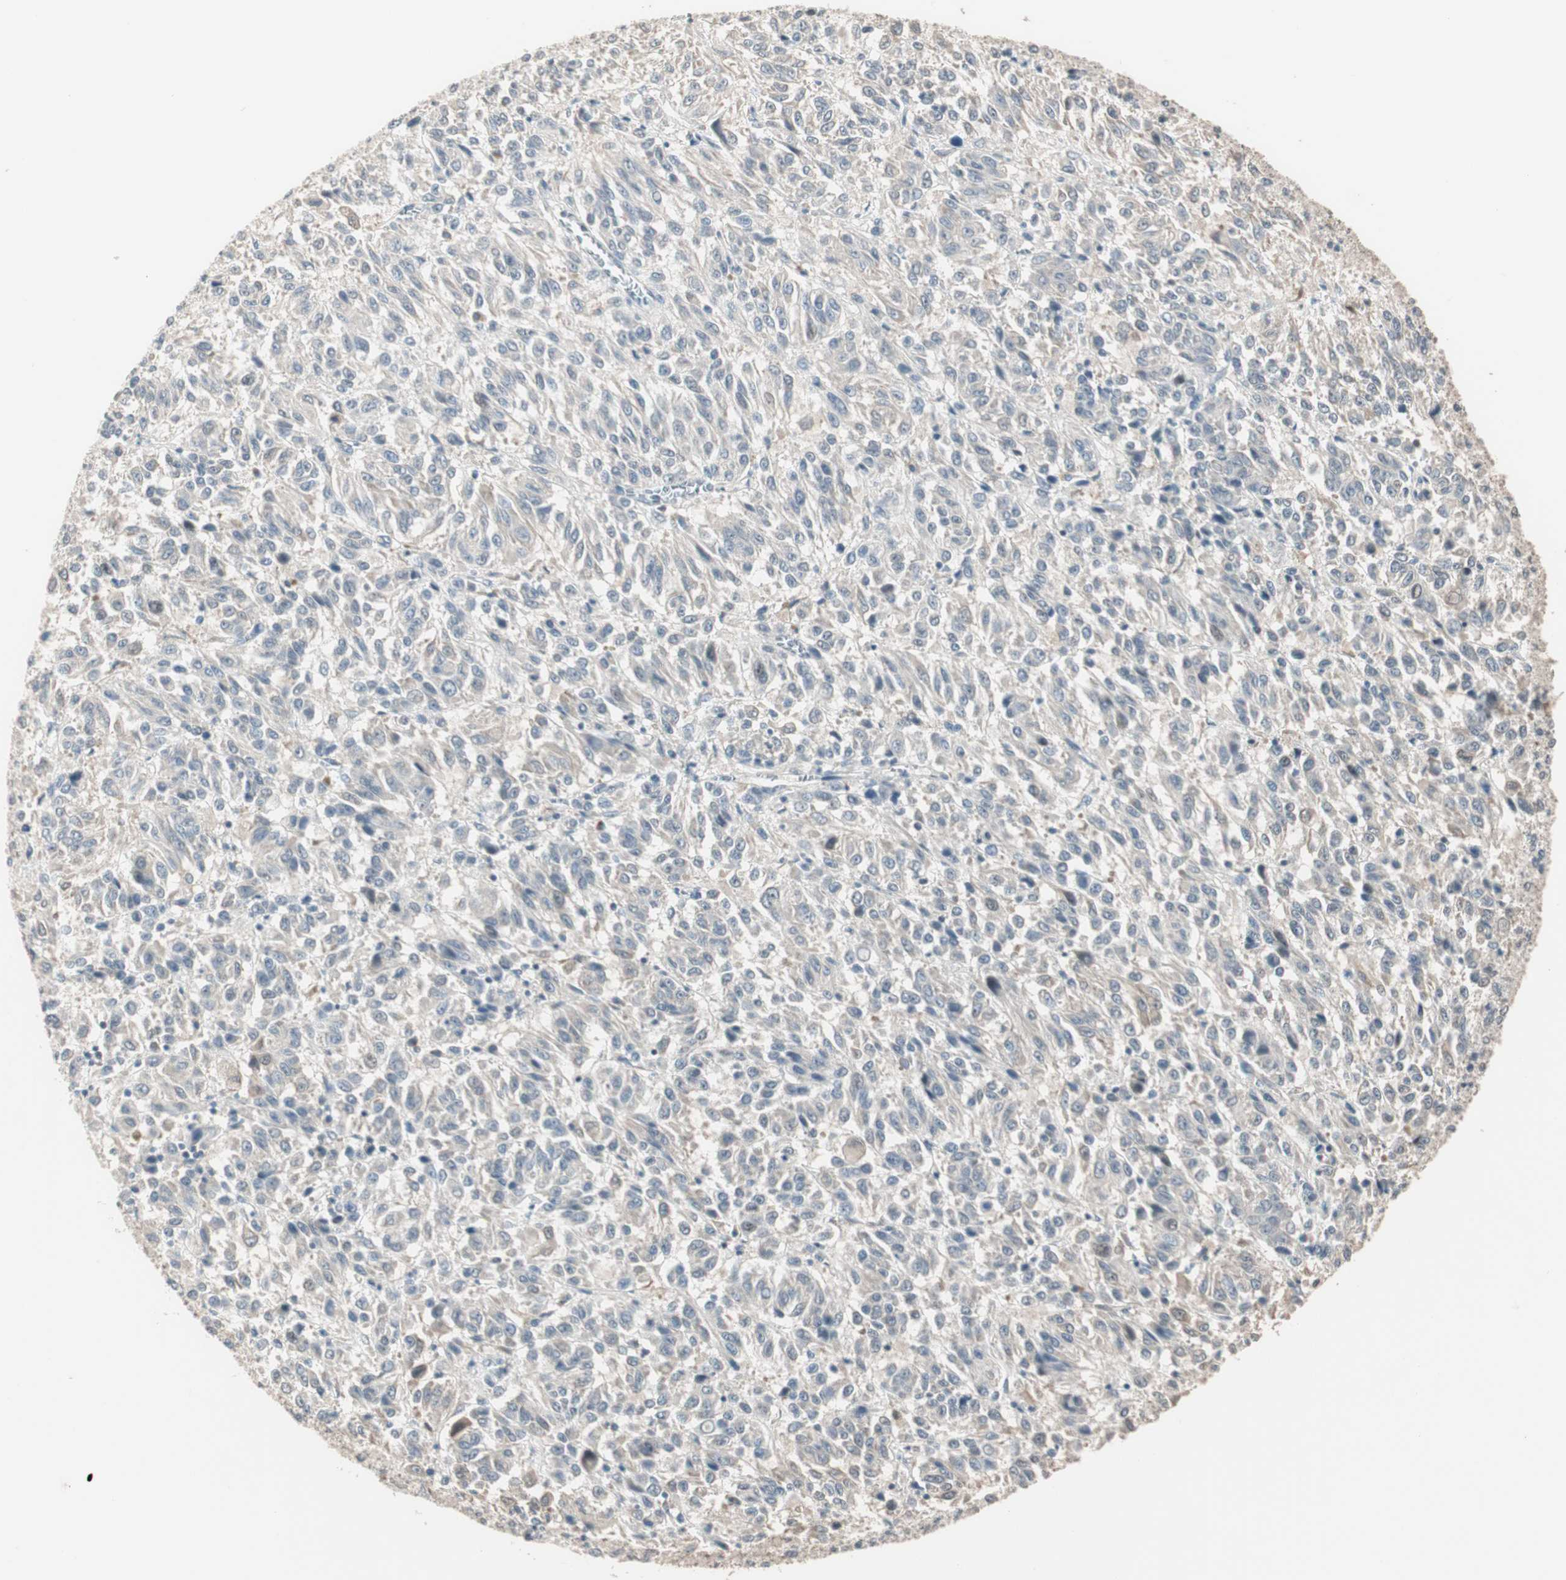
{"staining": {"intensity": "negative", "quantity": "none", "location": "none"}, "tissue": "melanoma", "cell_type": "Tumor cells", "image_type": "cancer", "snomed": [{"axis": "morphology", "description": "Malignant melanoma, Metastatic site"}, {"axis": "topography", "description": "Lung"}], "caption": "Immunohistochemical staining of malignant melanoma (metastatic site) reveals no significant positivity in tumor cells.", "gene": "PDZK1", "patient": {"sex": "male", "age": 64}}